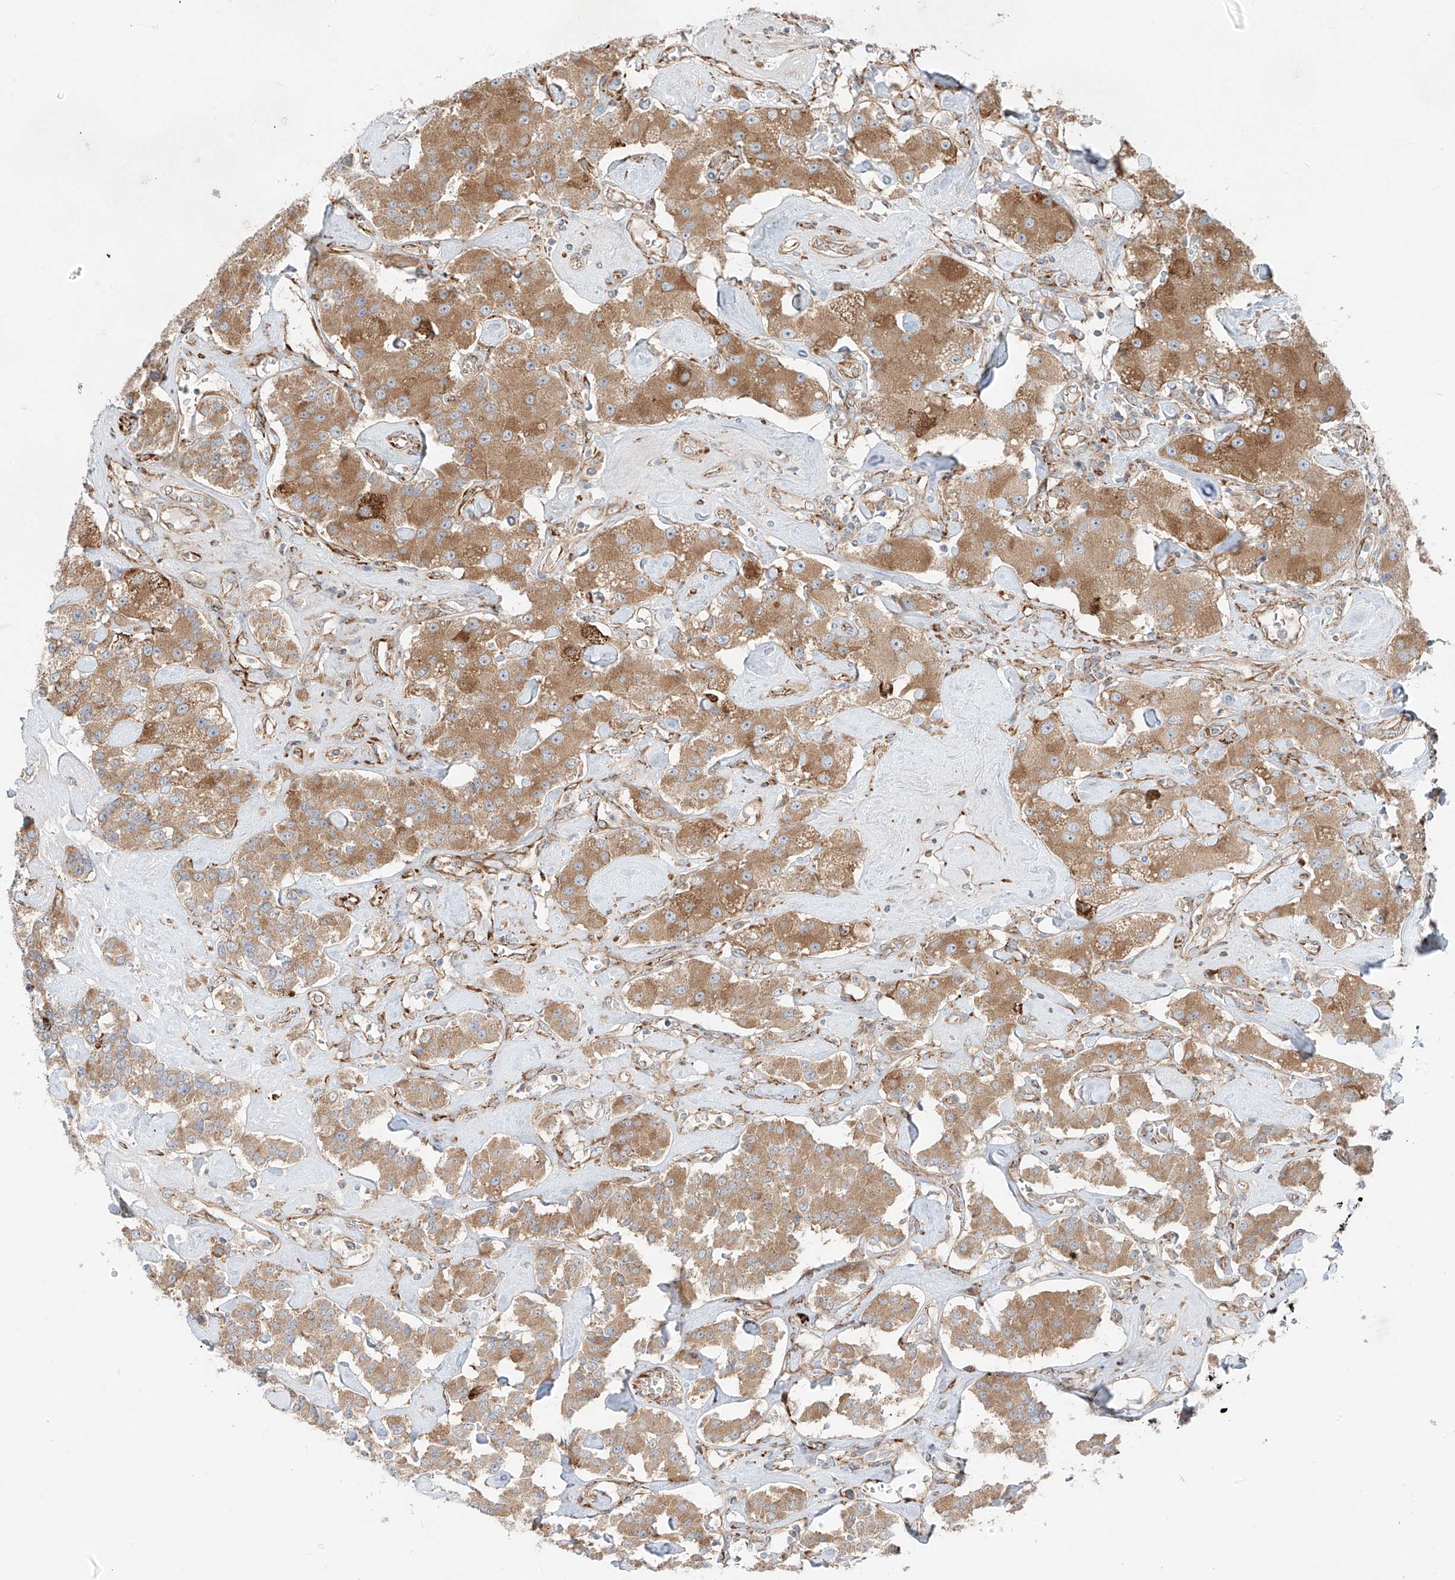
{"staining": {"intensity": "moderate", "quantity": ">75%", "location": "cytoplasmic/membranous"}, "tissue": "carcinoid", "cell_type": "Tumor cells", "image_type": "cancer", "snomed": [{"axis": "morphology", "description": "Carcinoid, malignant, NOS"}, {"axis": "topography", "description": "Pancreas"}], "caption": "A high-resolution image shows immunohistochemistry staining of carcinoid, which demonstrates moderate cytoplasmic/membranous staining in approximately >75% of tumor cells. Nuclei are stained in blue.", "gene": "EIPR1", "patient": {"sex": "male", "age": 41}}